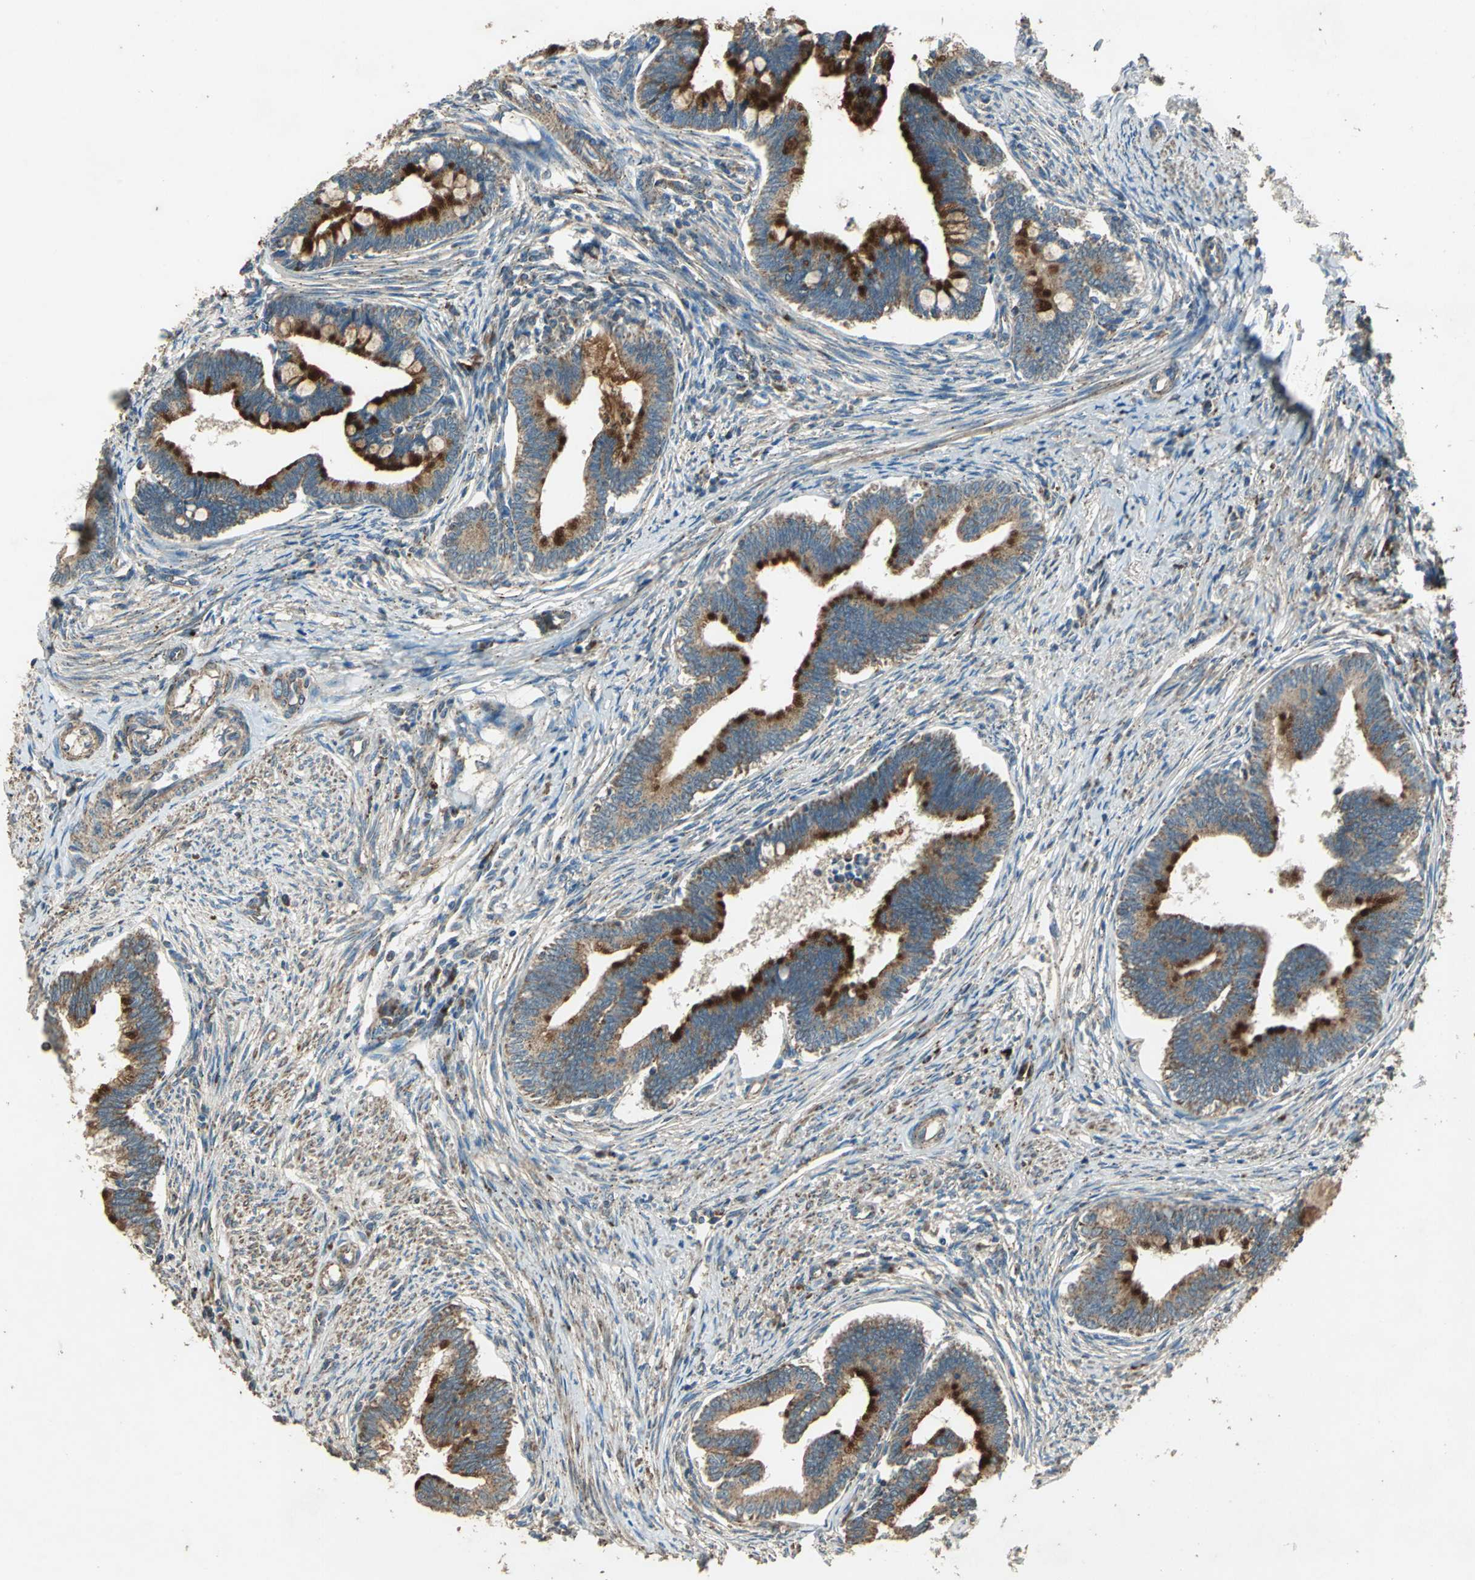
{"staining": {"intensity": "strong", "quantity": ">75%", "location": "cytoplasmic/membranous"}, "tissue": "cervical cancer", "cell_type": "Tumor cells", "image_type": "cancer", "snomed": [{"axis": "morphology", "description": "Adenocarcinoma, NOS"}, {"axis": "topography", "description": "Cervix"}], "caption": "Immunohistochemistry (IHC) image of neoplastic tissue: human cervical adenocarcinoma stained using immunohistochemistry displays high levels of strong protein expression localized specifically in the cytoplasmic/membranous of tumor cells, appearing as a cytoplasmic/membranous brown color.", "gene": "POLRMT", "patient": {"sex": "female", "age": 36}}